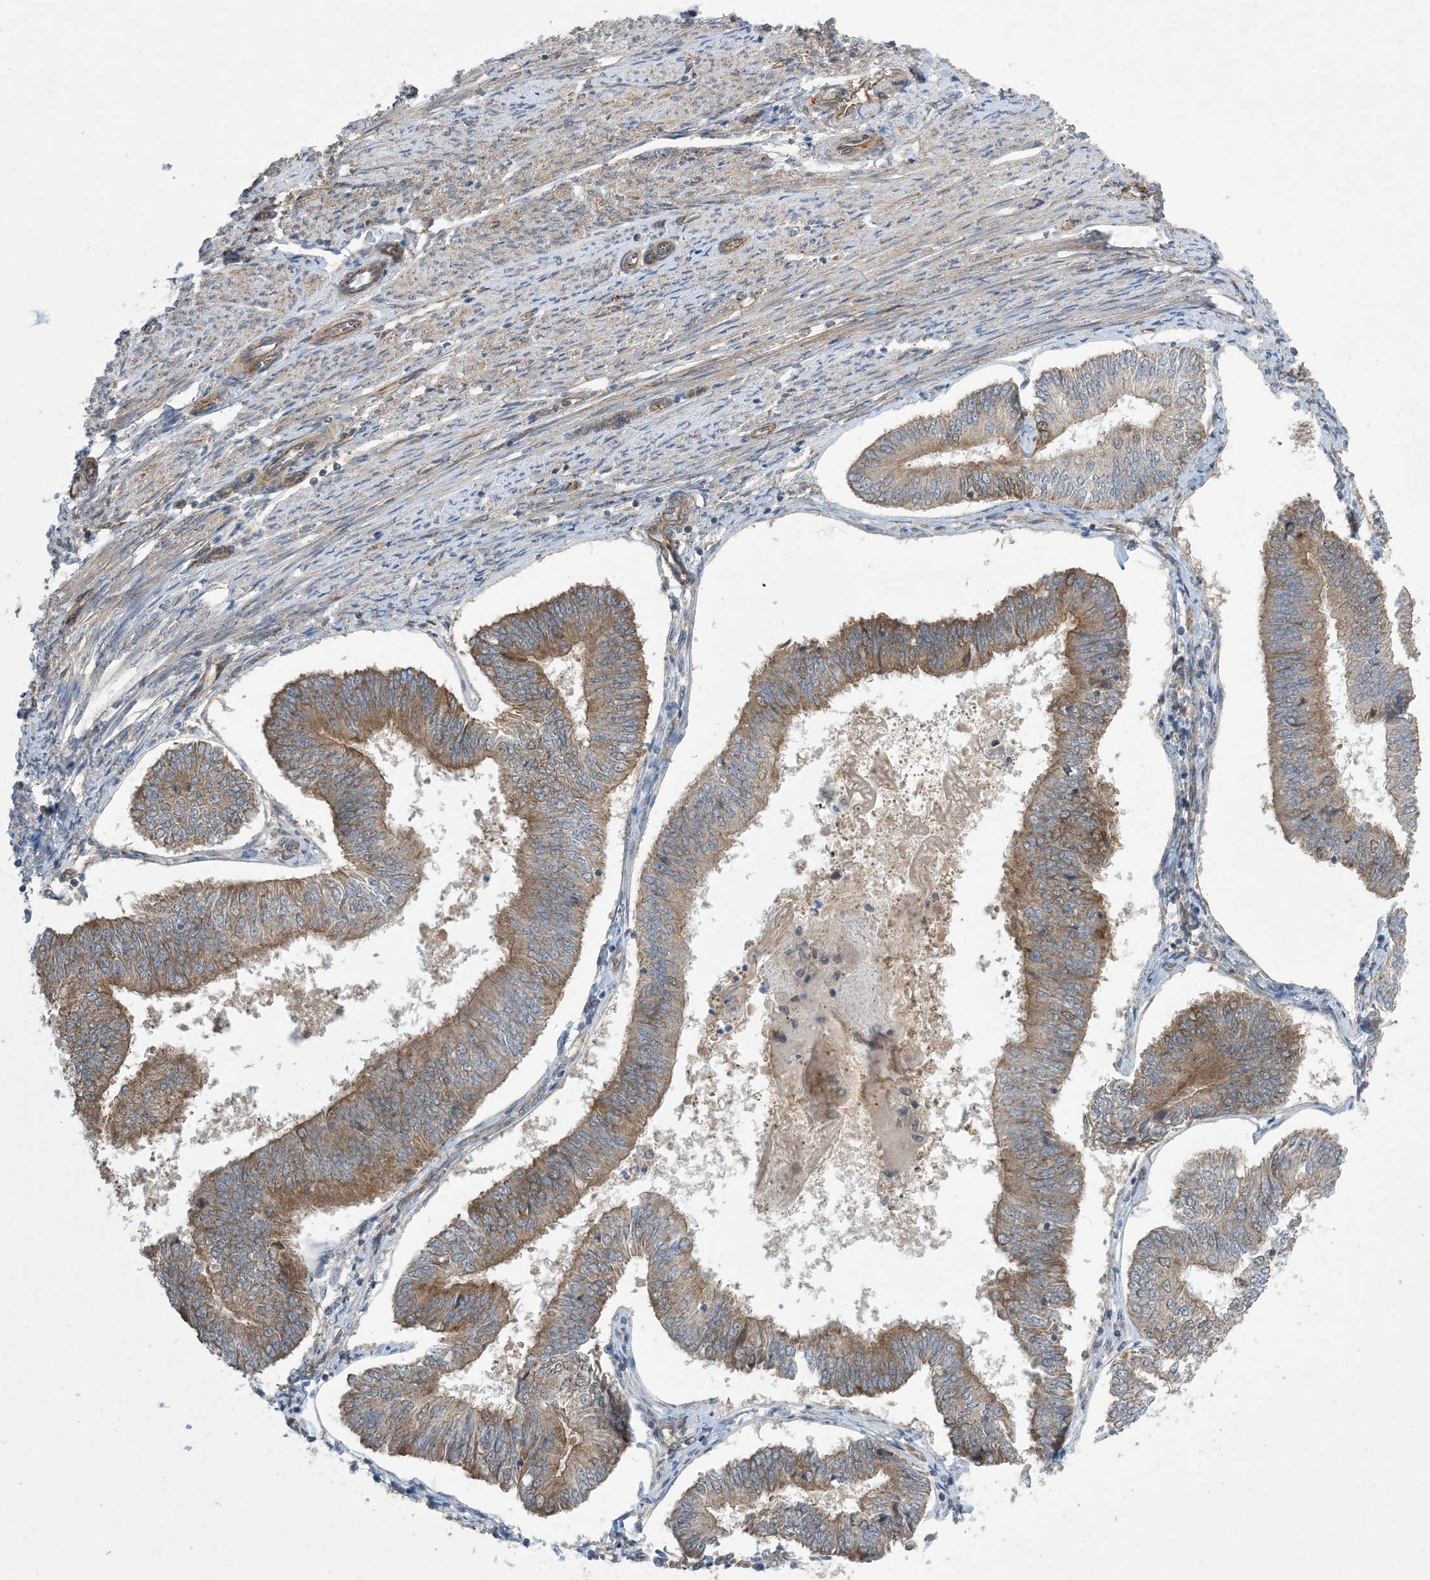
{"staining": {"intensity": "moderate", "quantity": ">75%", "location": "cytoplasmic/membranous"}, "tissue": "endometrial cancer", "cell_type": "Tumor cells", "image_type": "cancer", "snomed": [{"axis": "morphology", "description": "Adenocarcinoma, NOS"}, {"axis": "topography", "description": "Endometrium"}], "caption": "IHC photomicrograph of neoplastic tissue: human adenocarcinoma (endometrial) stained using immunohistochemistry demonstrates medium levels of moderate protein expression localized specifically in the cytoplasmic/membranous of tumor cells, appearing as a cytoplasmic/membranous brown color.", "gene": "EHBP1", "patient": {"sex": "female", "age": 58}}